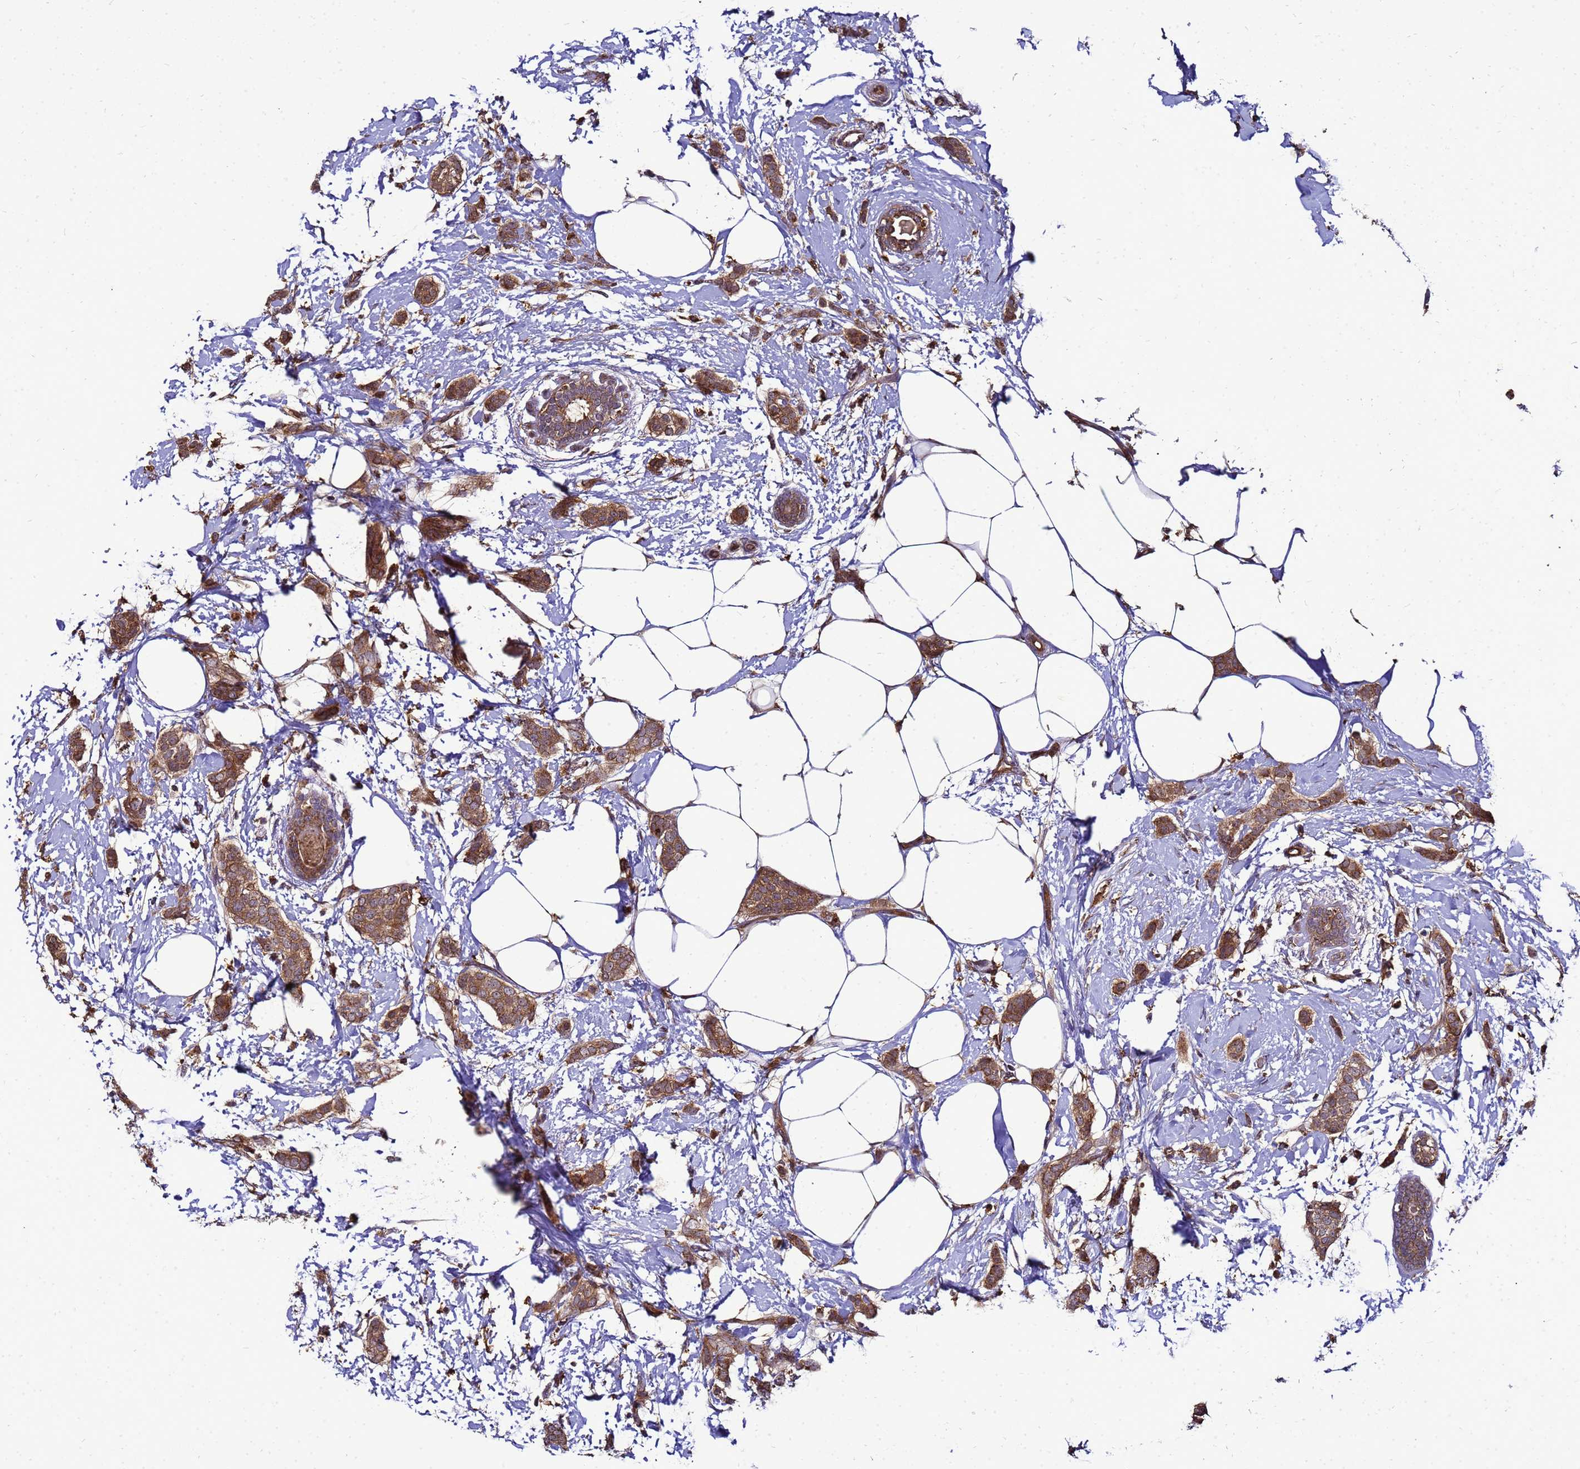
{"staining": {"intensity": "strong", "quantity": ">75%", "location": "cytoplasmic/membranous"}, "tissue": "breast cancer", "cell_type": "Tumor cells", "image_type": "cancer", "snomed": [{"axis": "morphology", "description": "Duct carcinoma"}, {"axis": "topography", "description": "Breast"}], "caption": "Strong cytoplasmic/membranous staining is seen in about >75% of tumor cells in breast cancer (invasive ductal carcinoma).", "gene": "TRABD", "patient": {"sex": "female", "age": 72}}